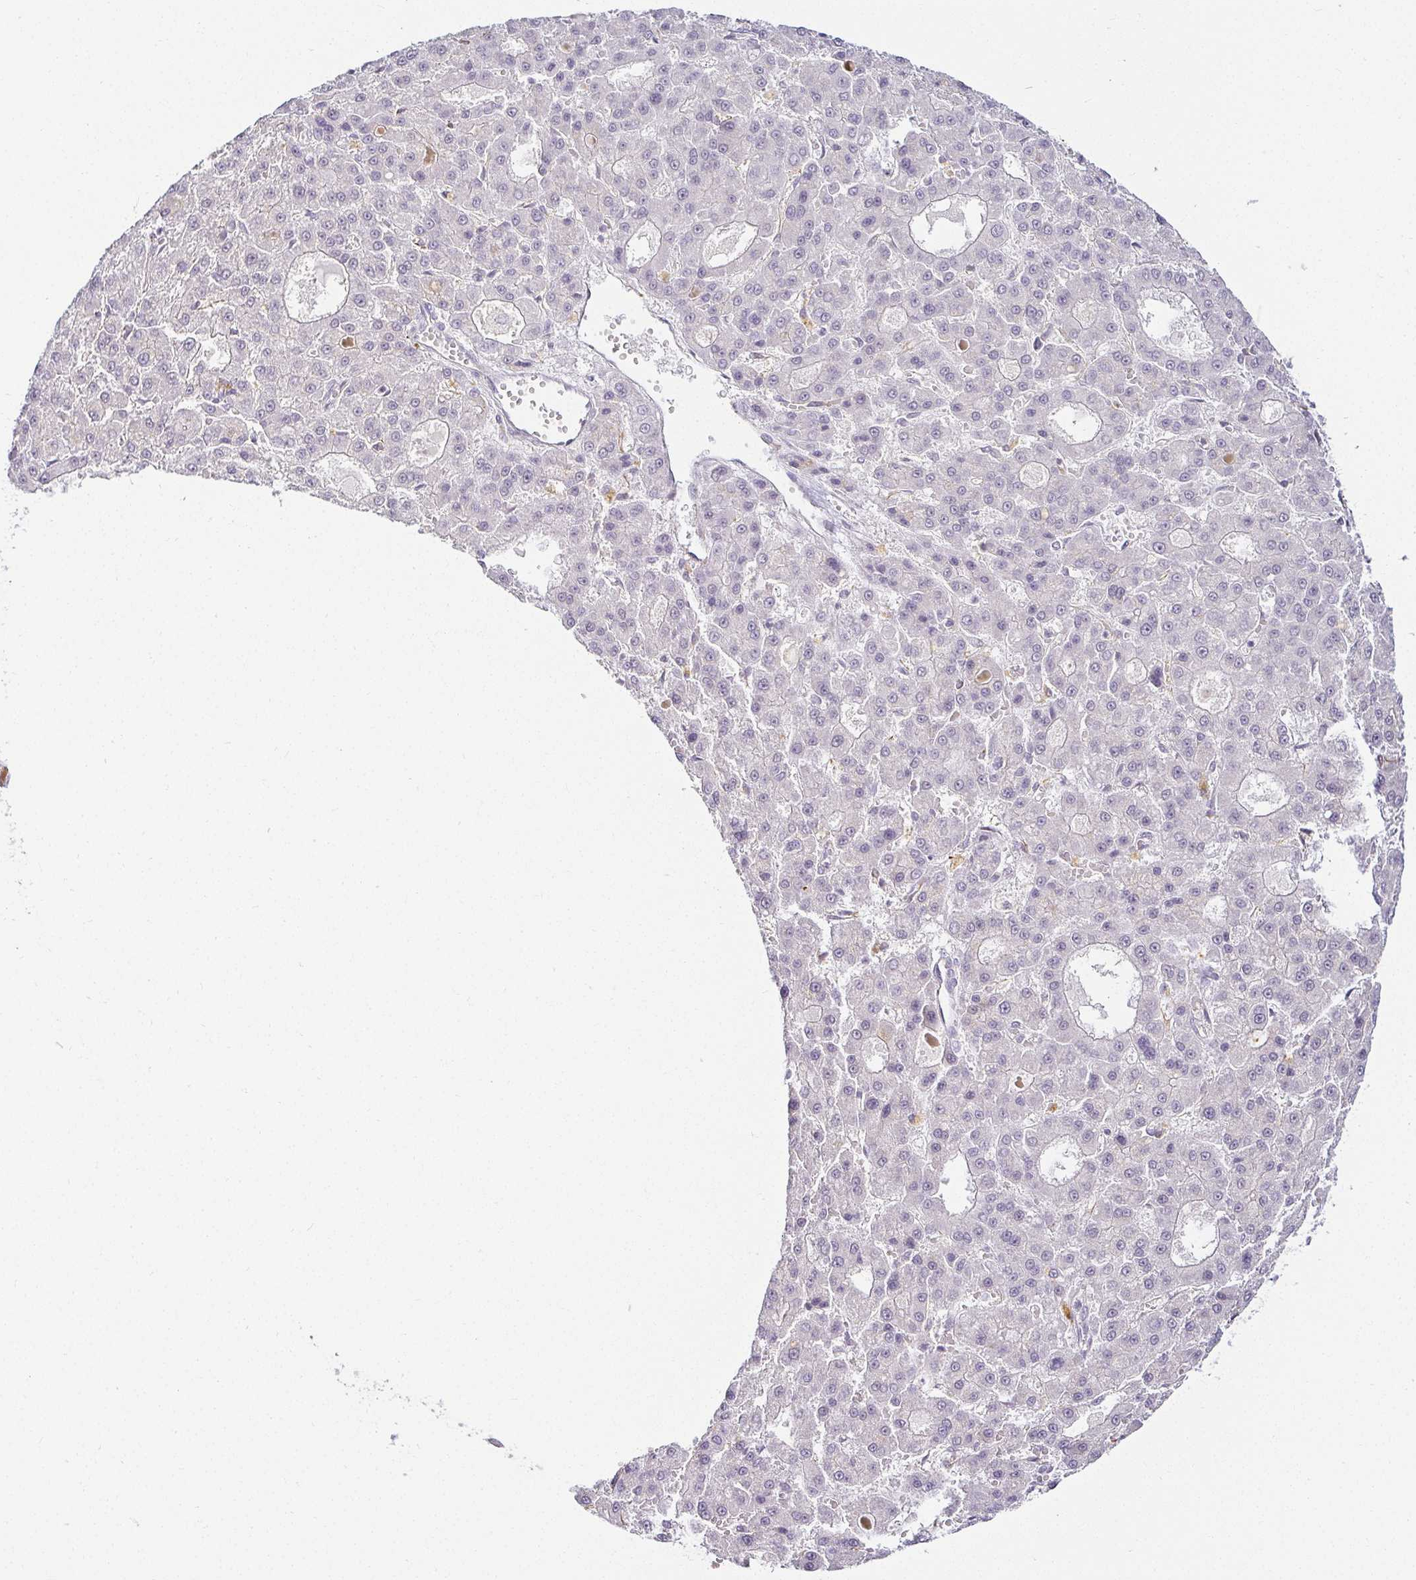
{"staining": {"intensity": "negative", "quantity": "none", "location": "none"}, "tissue": "liver cancer", "cell_type": "Tumor cells", "image_type": "cancer", "snomed": [{"axis": "morphology", "description": "Carcinoma, Hepatocellular, NOS"}, {"axis": "topography", "description": "Liver"}], "caption": "Immunohistochemical staining of human liver cancer (hepatocellular carcinoma) displays no significant positivity in tumor cells. (IHC, brightfield microscopy, high magnification).", "gene": "ACAN", "patient": {"sex": "male", "age": 70}}